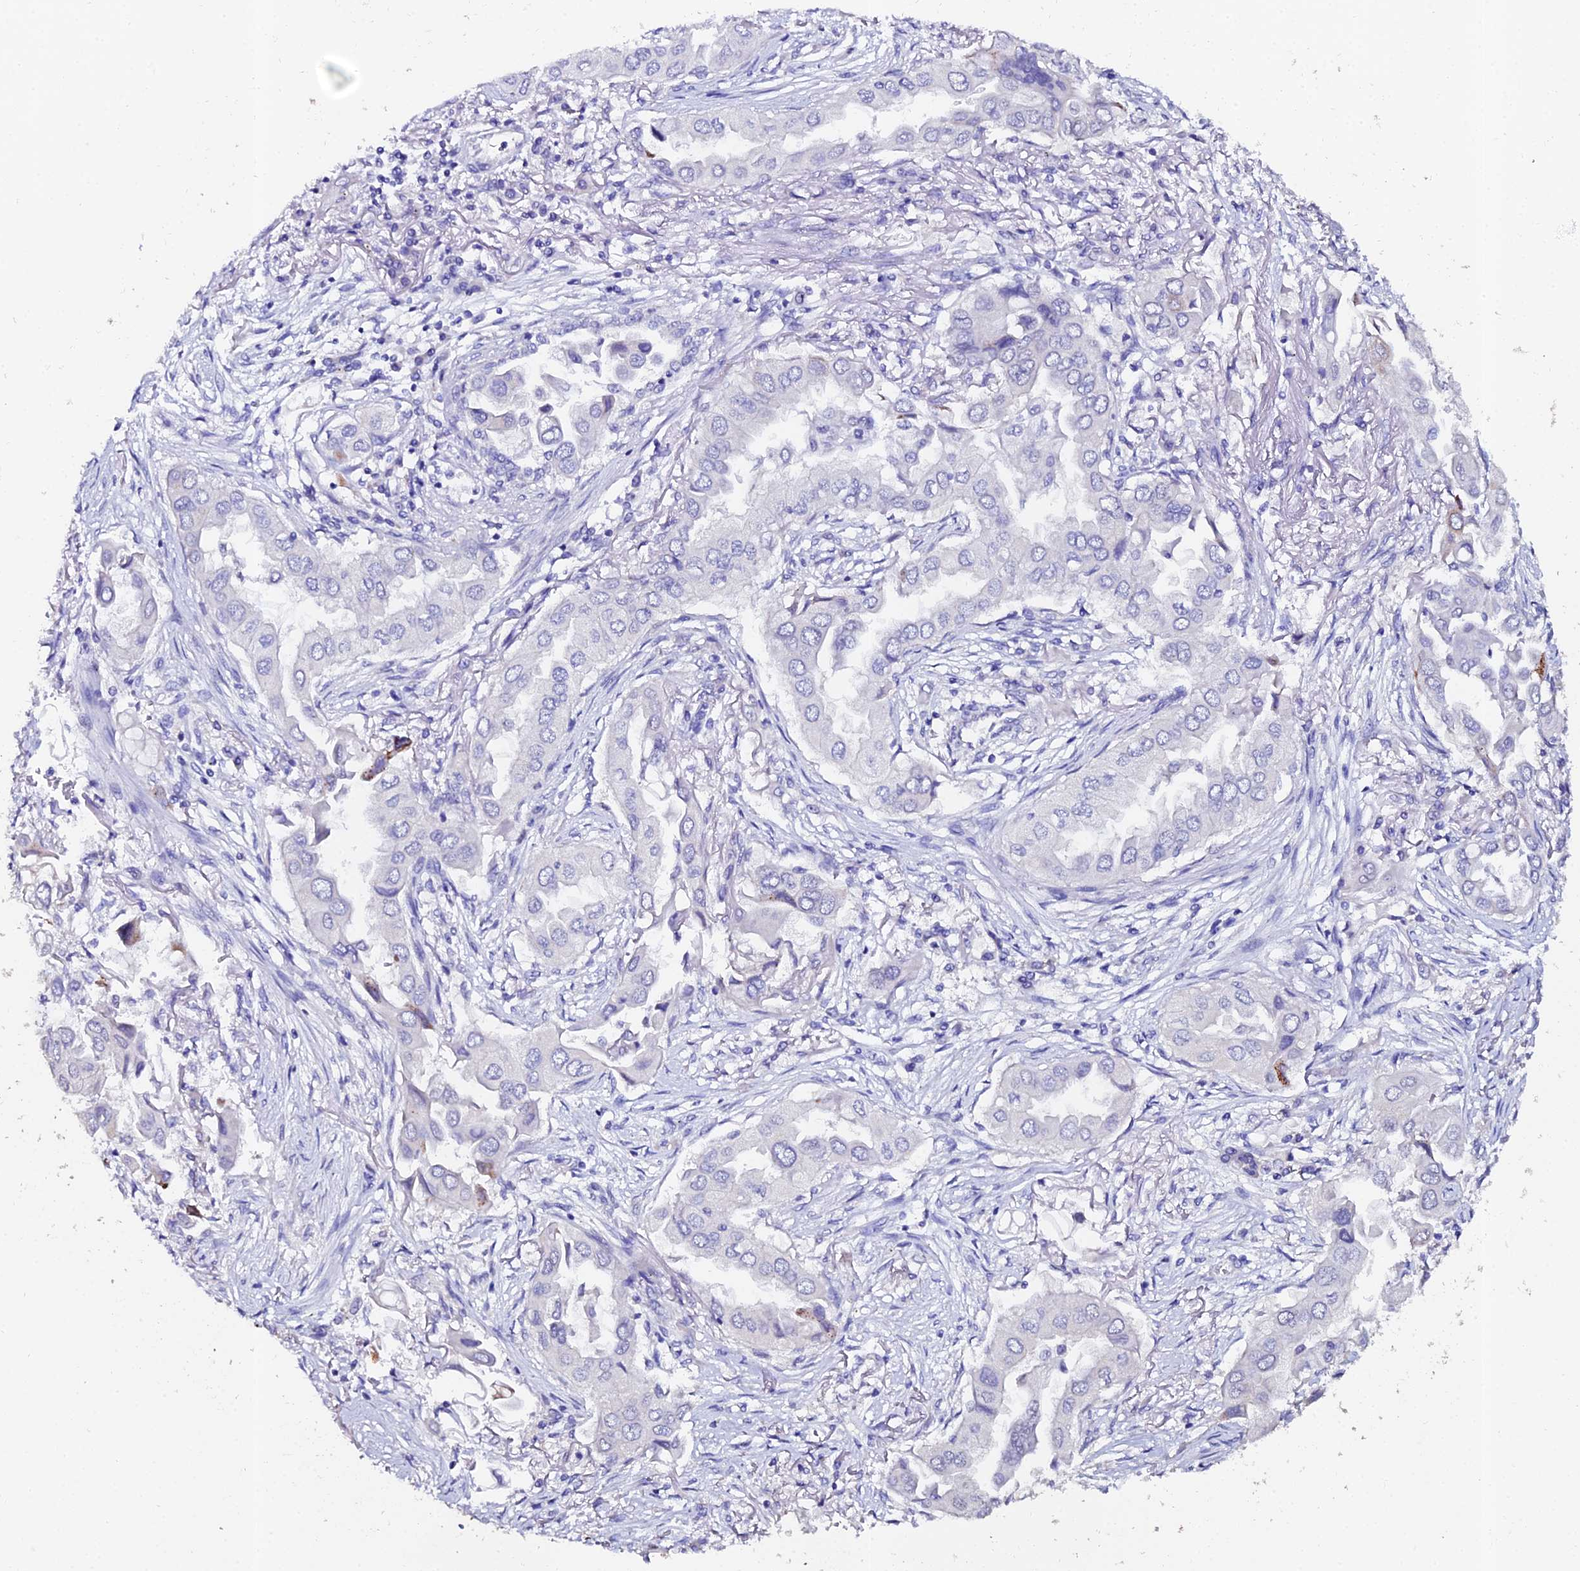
{"staining": {"intensity": "negative", "quantity": "none", "location": "none"}, "tissue": "lung cancer", "cell_type": "Tumor cells", "image_type": "cancer", "snomed": [{"axis": "morphology", "description": "Adenocarcinoma, NOS"}, {"axis": "topography", "description": "Lung"}], "caption": "Human lung cancer stained for a protein using IHC shows no staining in tumor cells.", "gene": "ESRRG", "patient": {"sex": "female", "age": 76}}